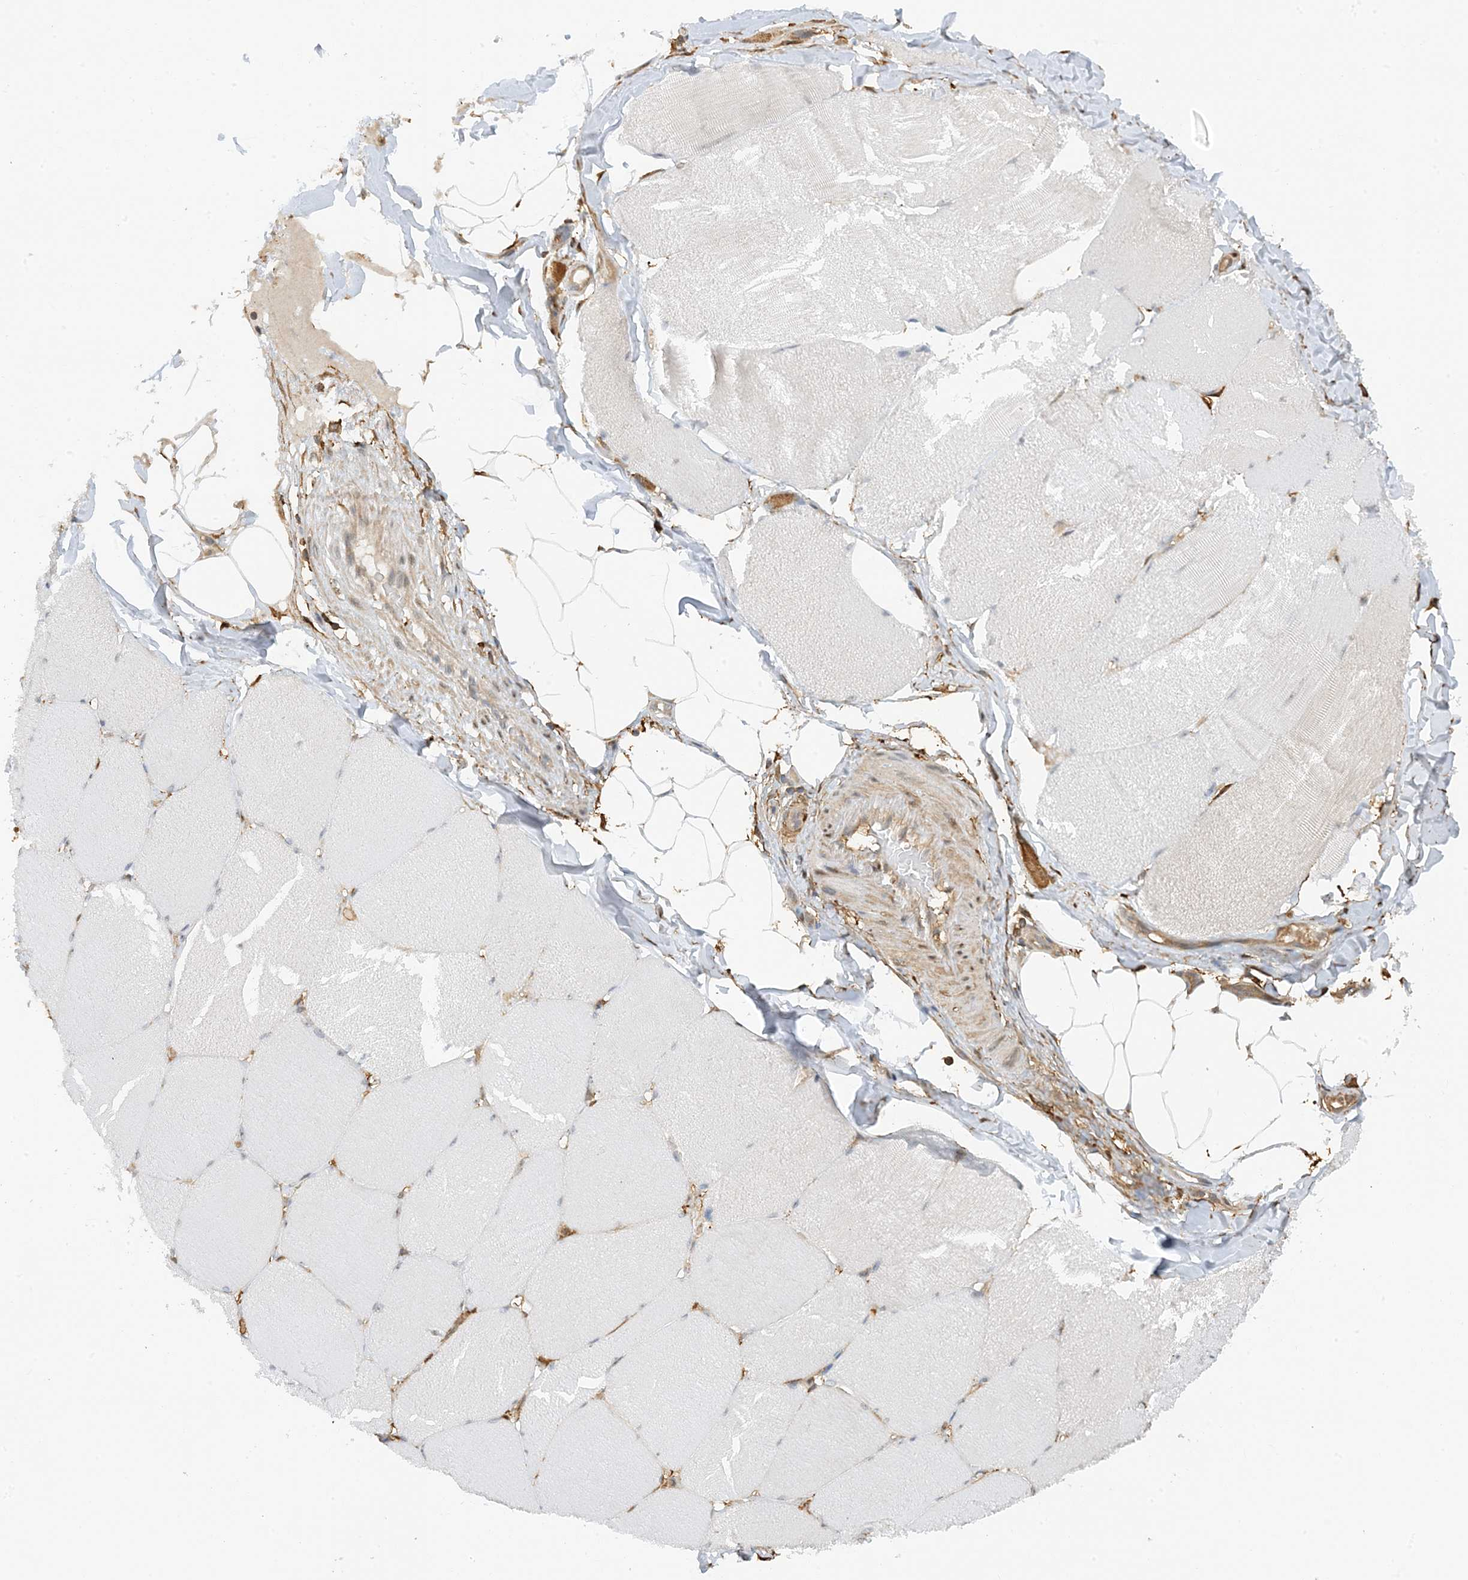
{"staining": {"intensity": "negative", "quantity": "none", "location": "none"}, "tissue": "skeletal muscle", "cell_type": "Myocytes", "image_type": "normal", "snomed": [{"axis": "morphology", "description": "Normal tissue, NOS"}, {"axis": "topography", "description": "Skin"}, {"axis": "topography", "description": "Skeletal muscle"}], "caption": "High magnification brightfield microscopy of benign skeletal muscle stained with DAB (3,3'-diaminobenzidine) (brown) and counterstained with hematoxylin (blue): myocytes show no significant staining. The staining is performed using DAB brown chromogen with nuclei counter-stained in using hematoxylin.", "gene": "PHACTR2", "patient": {"sex": "male", "age": 83}}